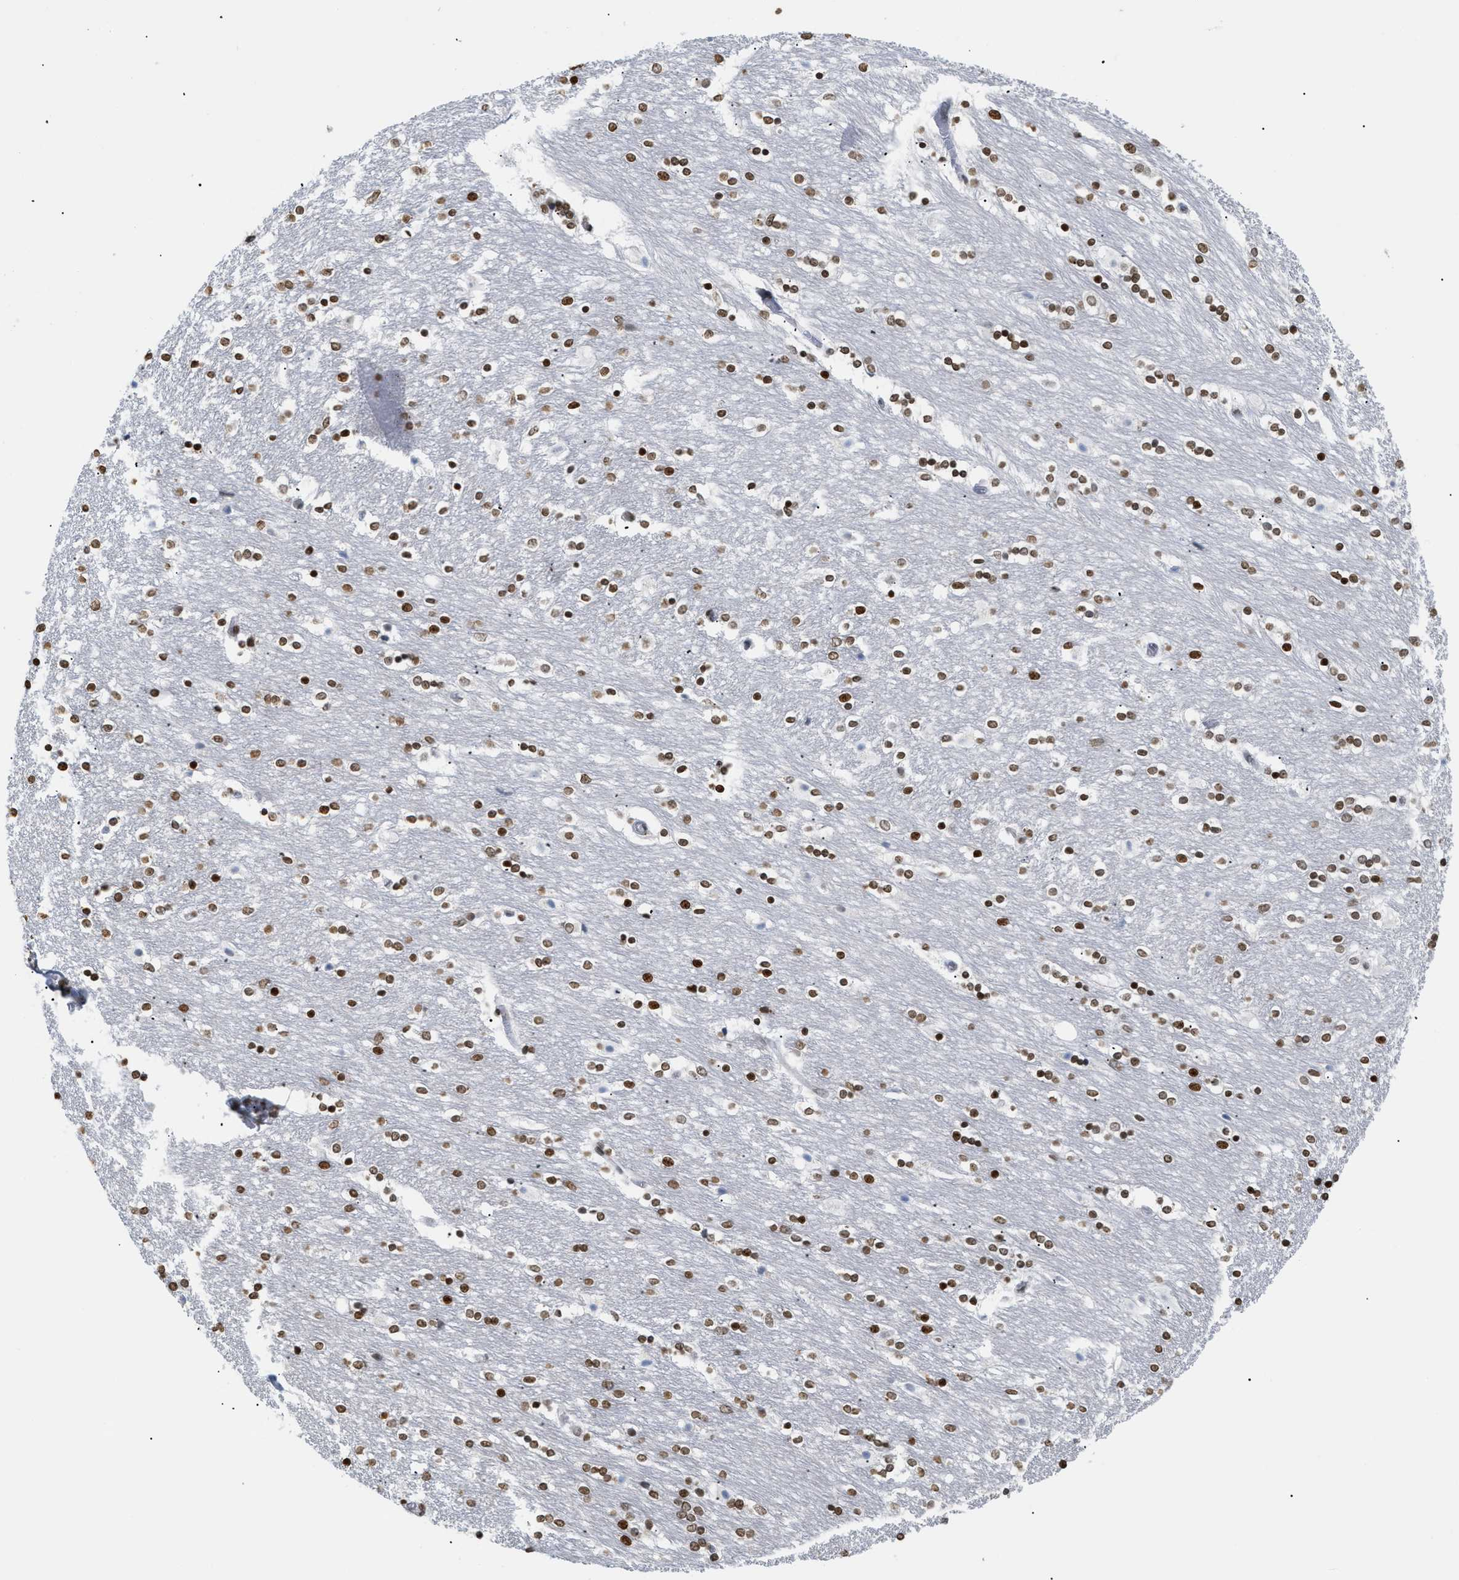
{"staining": {"intensity": "strong", "quantity": ">75%", "location": "nuclear"}, "tissue": "caudate", "cell_type": "Glial cells", "image_type": "normal", "snomed": [{"axis": "morphology", "description": "Normal tissue, NOS"}, {"axis": "topography", "description": "Lateral ventricle wall"}], "caption": "High-magnification brightfield microscopy of normal caudate stained with DAB (brown) and counterstained with hematoxylin (blue). glial cells exhibit strong nuclear expression is identified in approximately>75% of cells.", "gene": "HMGN2", "patient": {"sex": "female", "age": 54}}